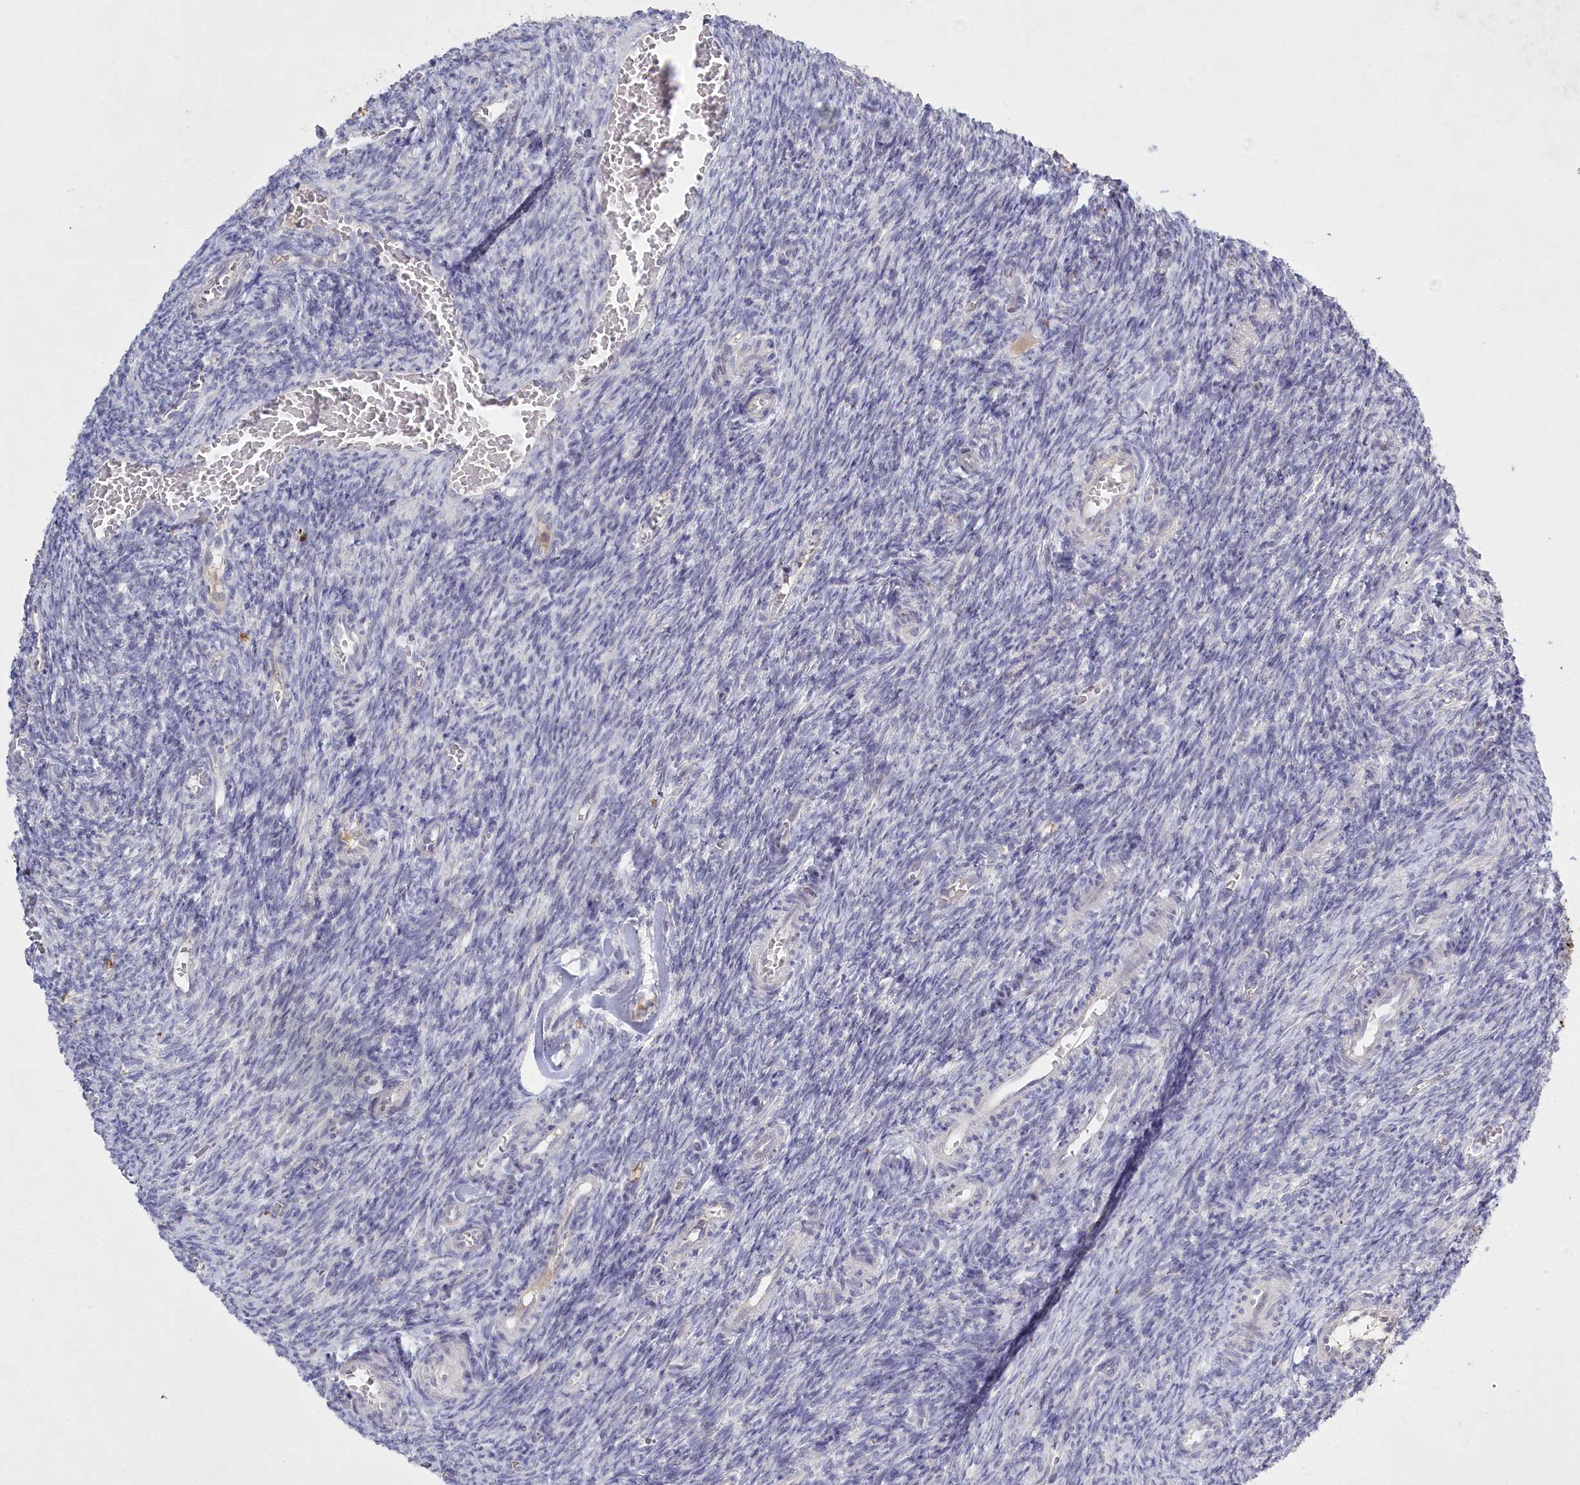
{"staining": {"intensity": "negative", "quantity": "none", "location": "none"}, "tissue": "ovary", "cell_type": "Ovarian stroma cells", "image_type": "normal", "snomed": [{"axis": "morphology", "description": "Normal tissue, NOS"}, {"axis": "topography", "description": "Ovary"}], "caption": "This histopathology image is of normal ovary stained with IHC to label a protein in brown with the nuclei are counter-stained blue. There is no positivity in ovarian stroma cells.", "gene": "ABITRAM", "patient": {"sex": "female", "age": 27}}